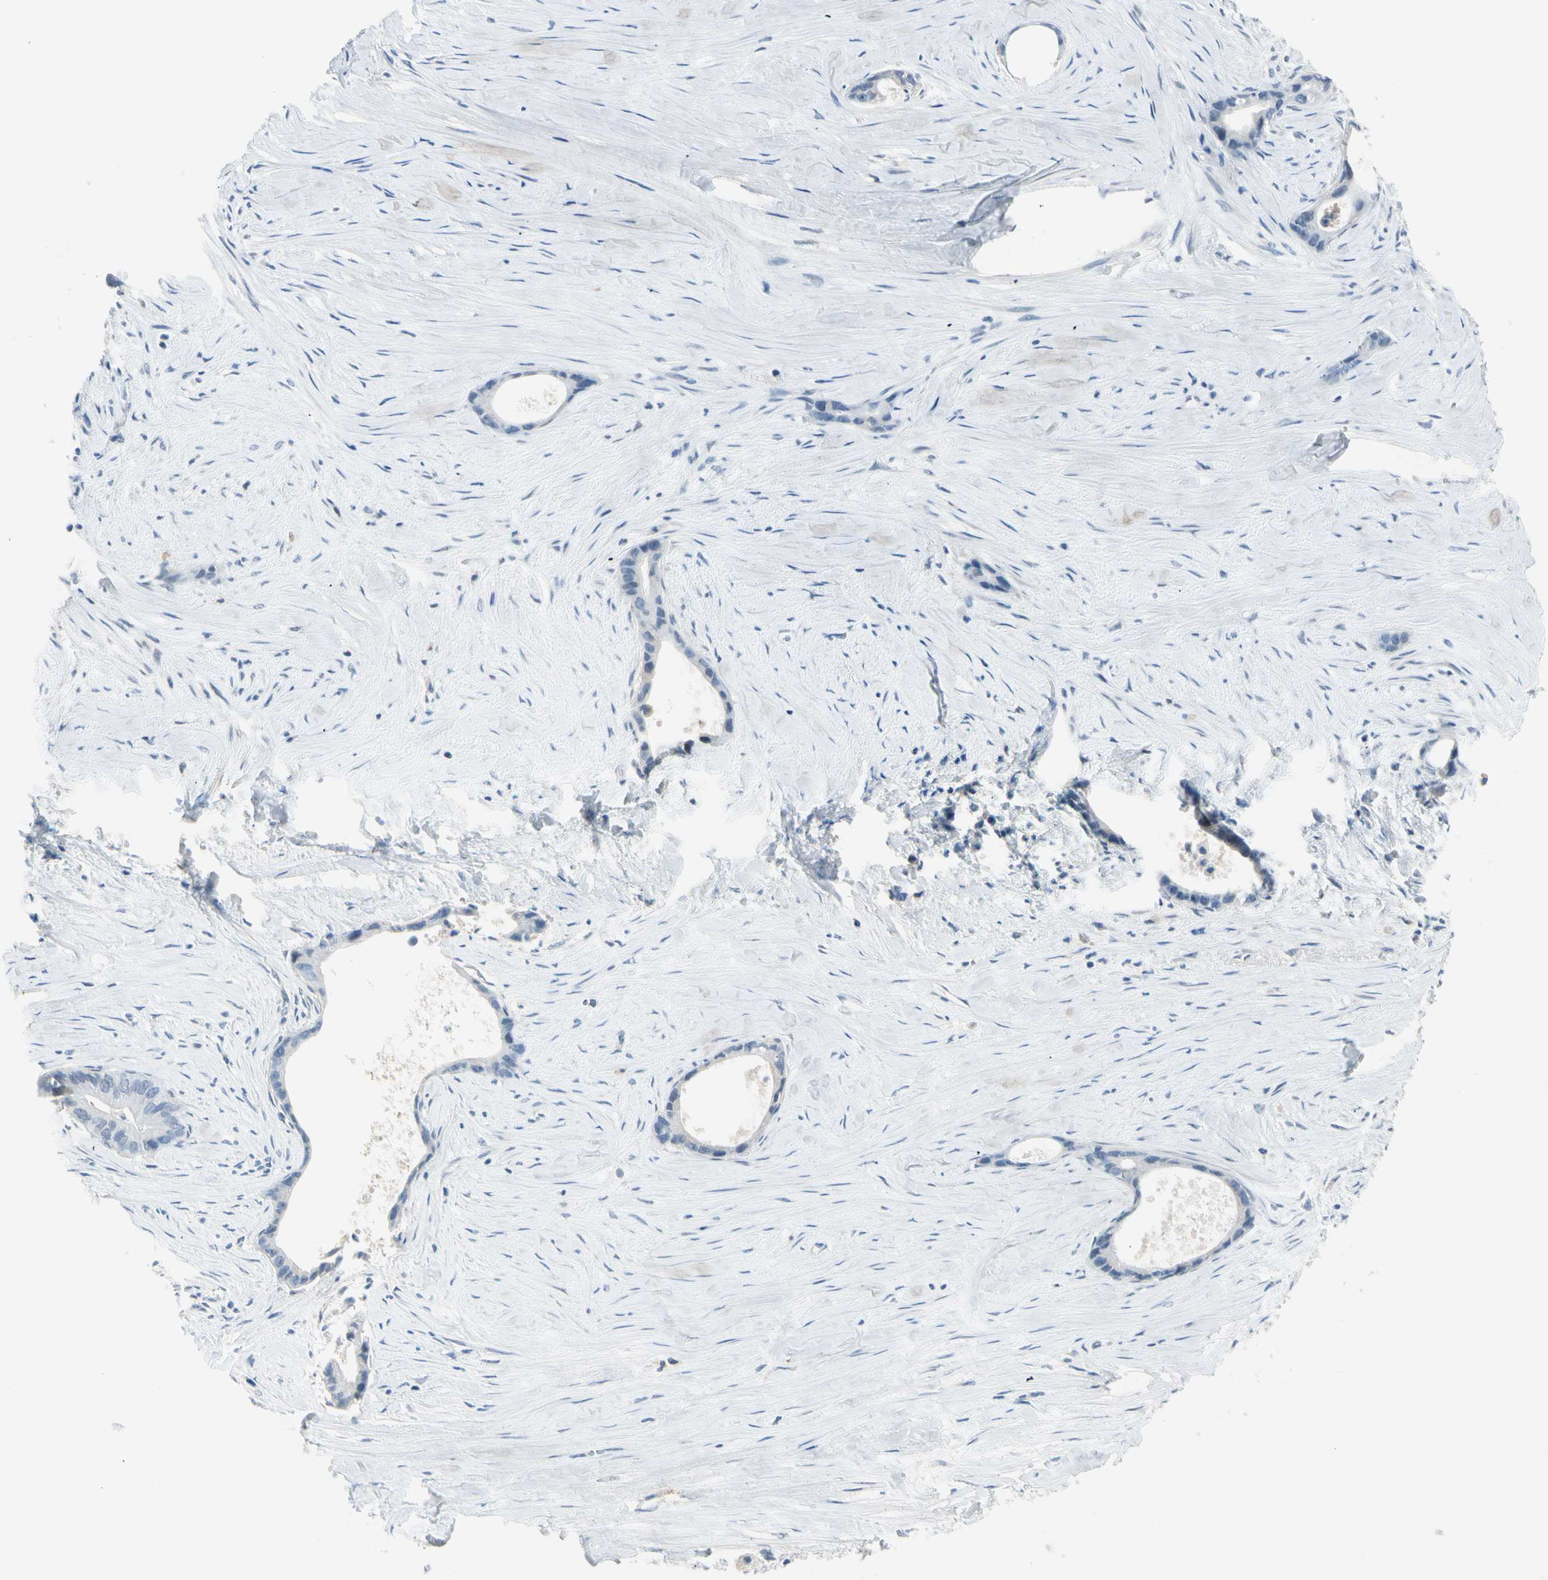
{"staining": {"intensity": "negative", "quantity": "none", "location": "none"}, "tissue": "liver cancer", "cell_type": "Tumor cells", "image_type": "cancer", "snomed": [{"axis": "morphology", "description": "Cholangiocarcinoma"}, {"axis": "topography", "description": "Liver"}], "caption": "This is a micrograph of immunohistochemistry staining of cholangiocarcinoma (liver), which shows no staining in tumor cells.", "gene": "SERPIND1", "patient": {"sex": "female", "age": 55}}